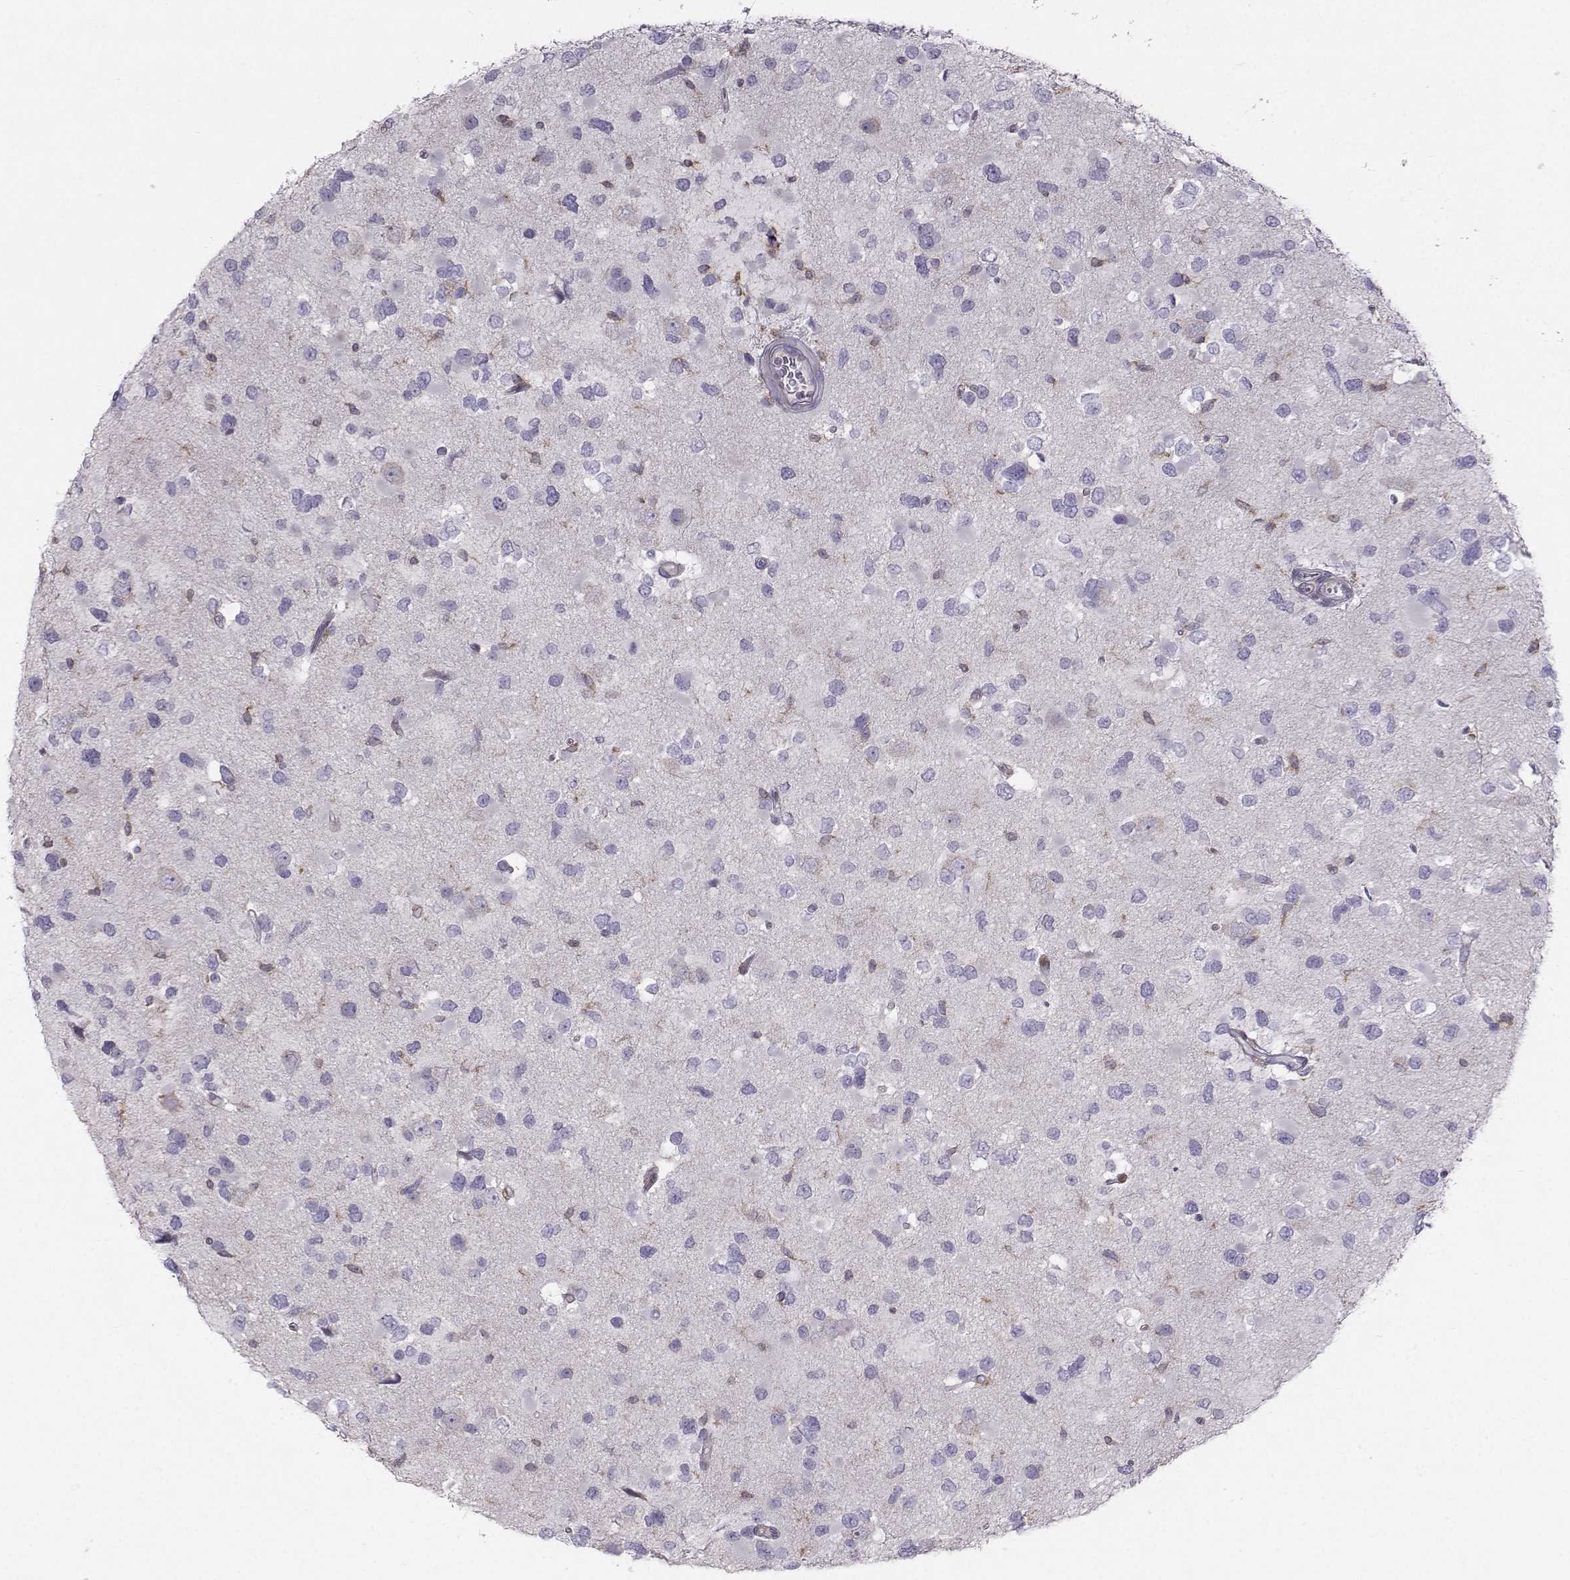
{"staining": {"intensity": "negative", "quantity": "none", "location": "none"}, "tissue": "glioma", "cell_type": "Tumor cells", "image_type": "cancer", "snomed": [{"axis": "morphology", "description": "Glioma, malignant, Low grade"}, {"axis": "topography", "description": "Brain"}], "caption": "High magnification brightfield microscopy of glioma stained with DAB (brown) and counterstained with hematoxylin (blue): tumor cells show no significant staining.", "gene": "ZBTB32", "patient": {"sex": "female", "age": 32}}